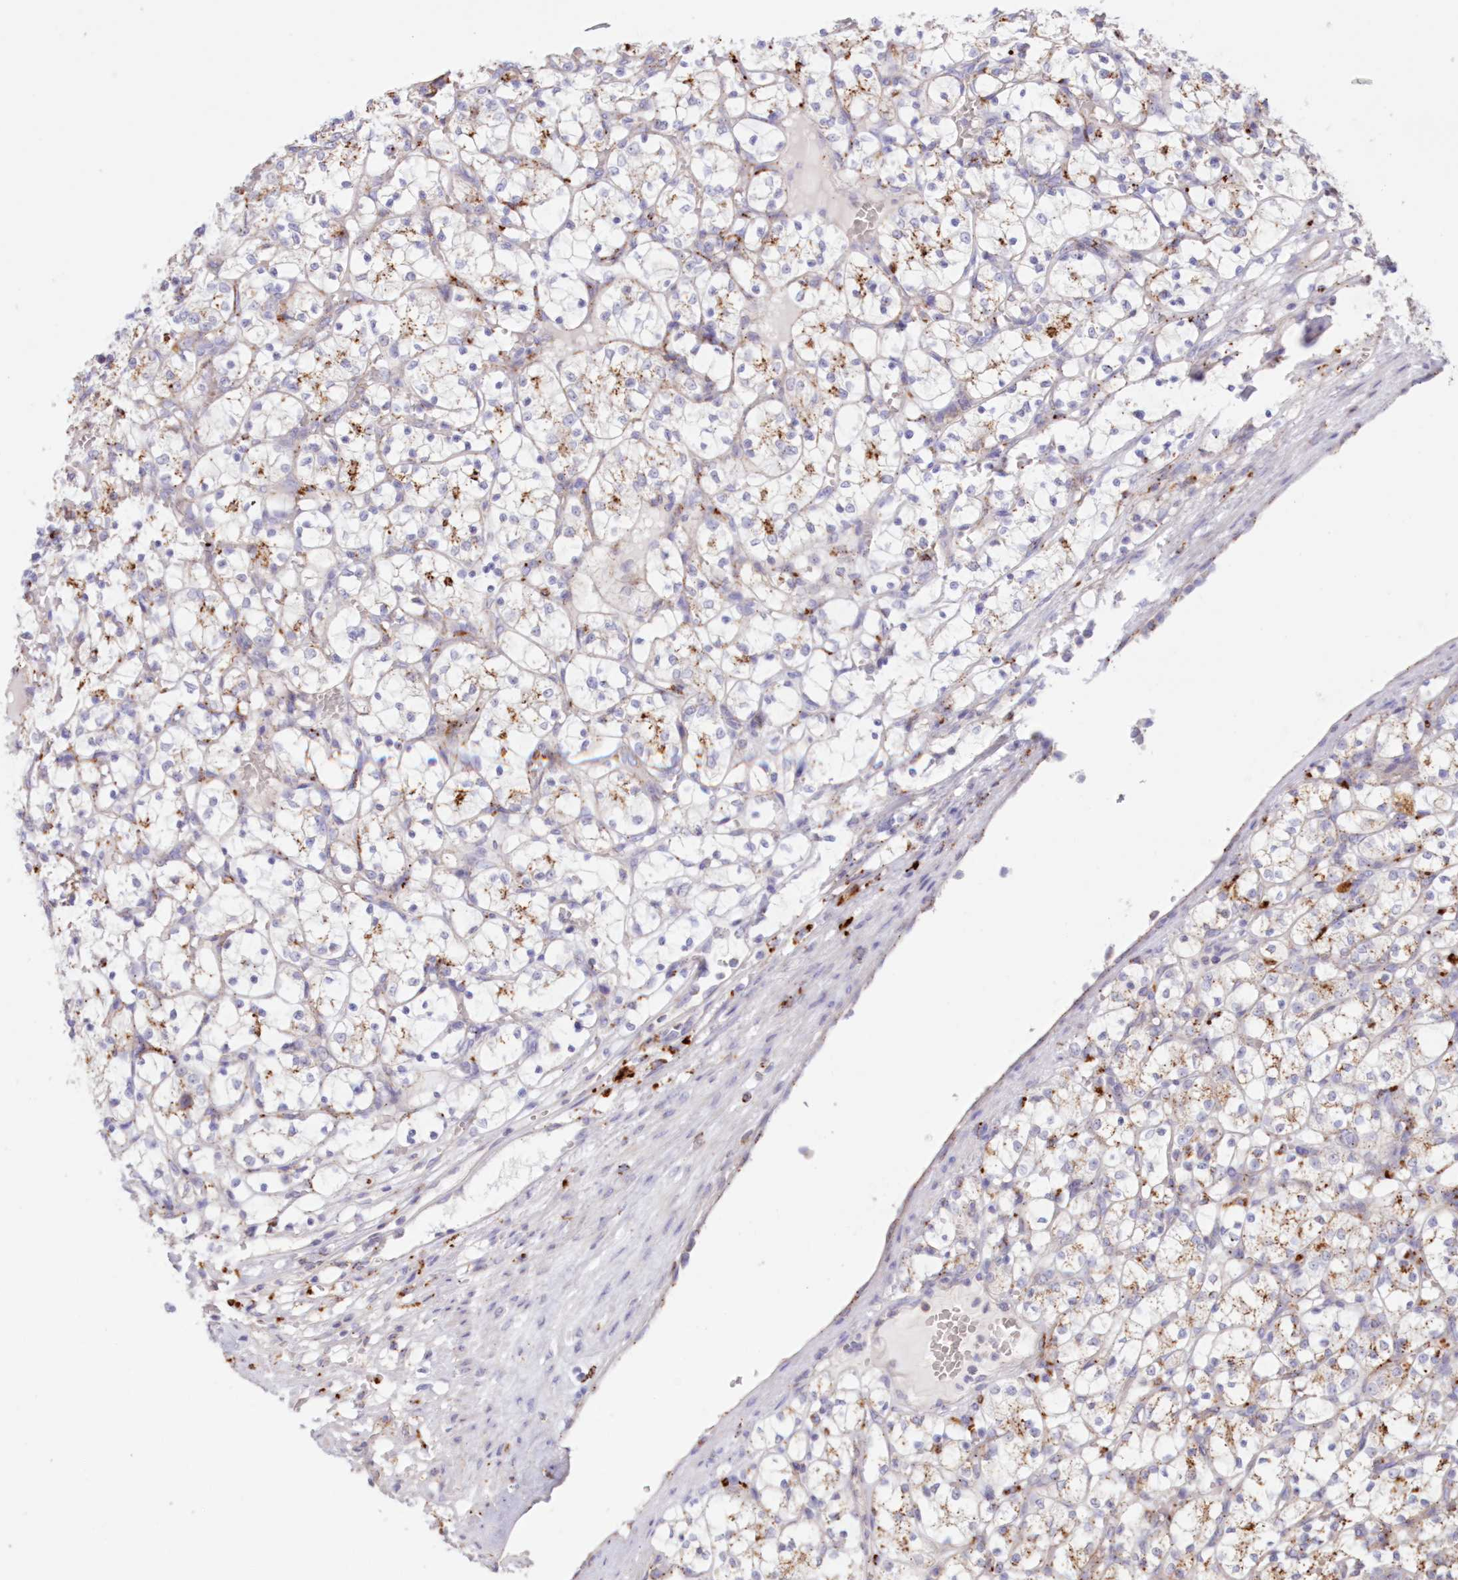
{"staining": {"intensity": "moderate", "quantity": "<25%", "location": "cytoplasmic/membranous"}, "tissue": "renal cancer", "cell_type": "Tumor cells", "image_type": "cancer", "snomed": [{"axis": "morphology", "description": "Adenocarcinoma, NOS"}, {"axis": "topography", "description": "Kidney"}], "caption": "Immunohistochemistry (IHC) histopathology image of neoplastic tissue: renal cancer stained using IHC shows low levels of moderate protein expression localized specifically in the cytoplasmic/membranous of tumor cells, appearing as a cytoplasmic/membranous brown color.", "gene": "TPP1", "patient": {"sex": "female", "age": 69}}